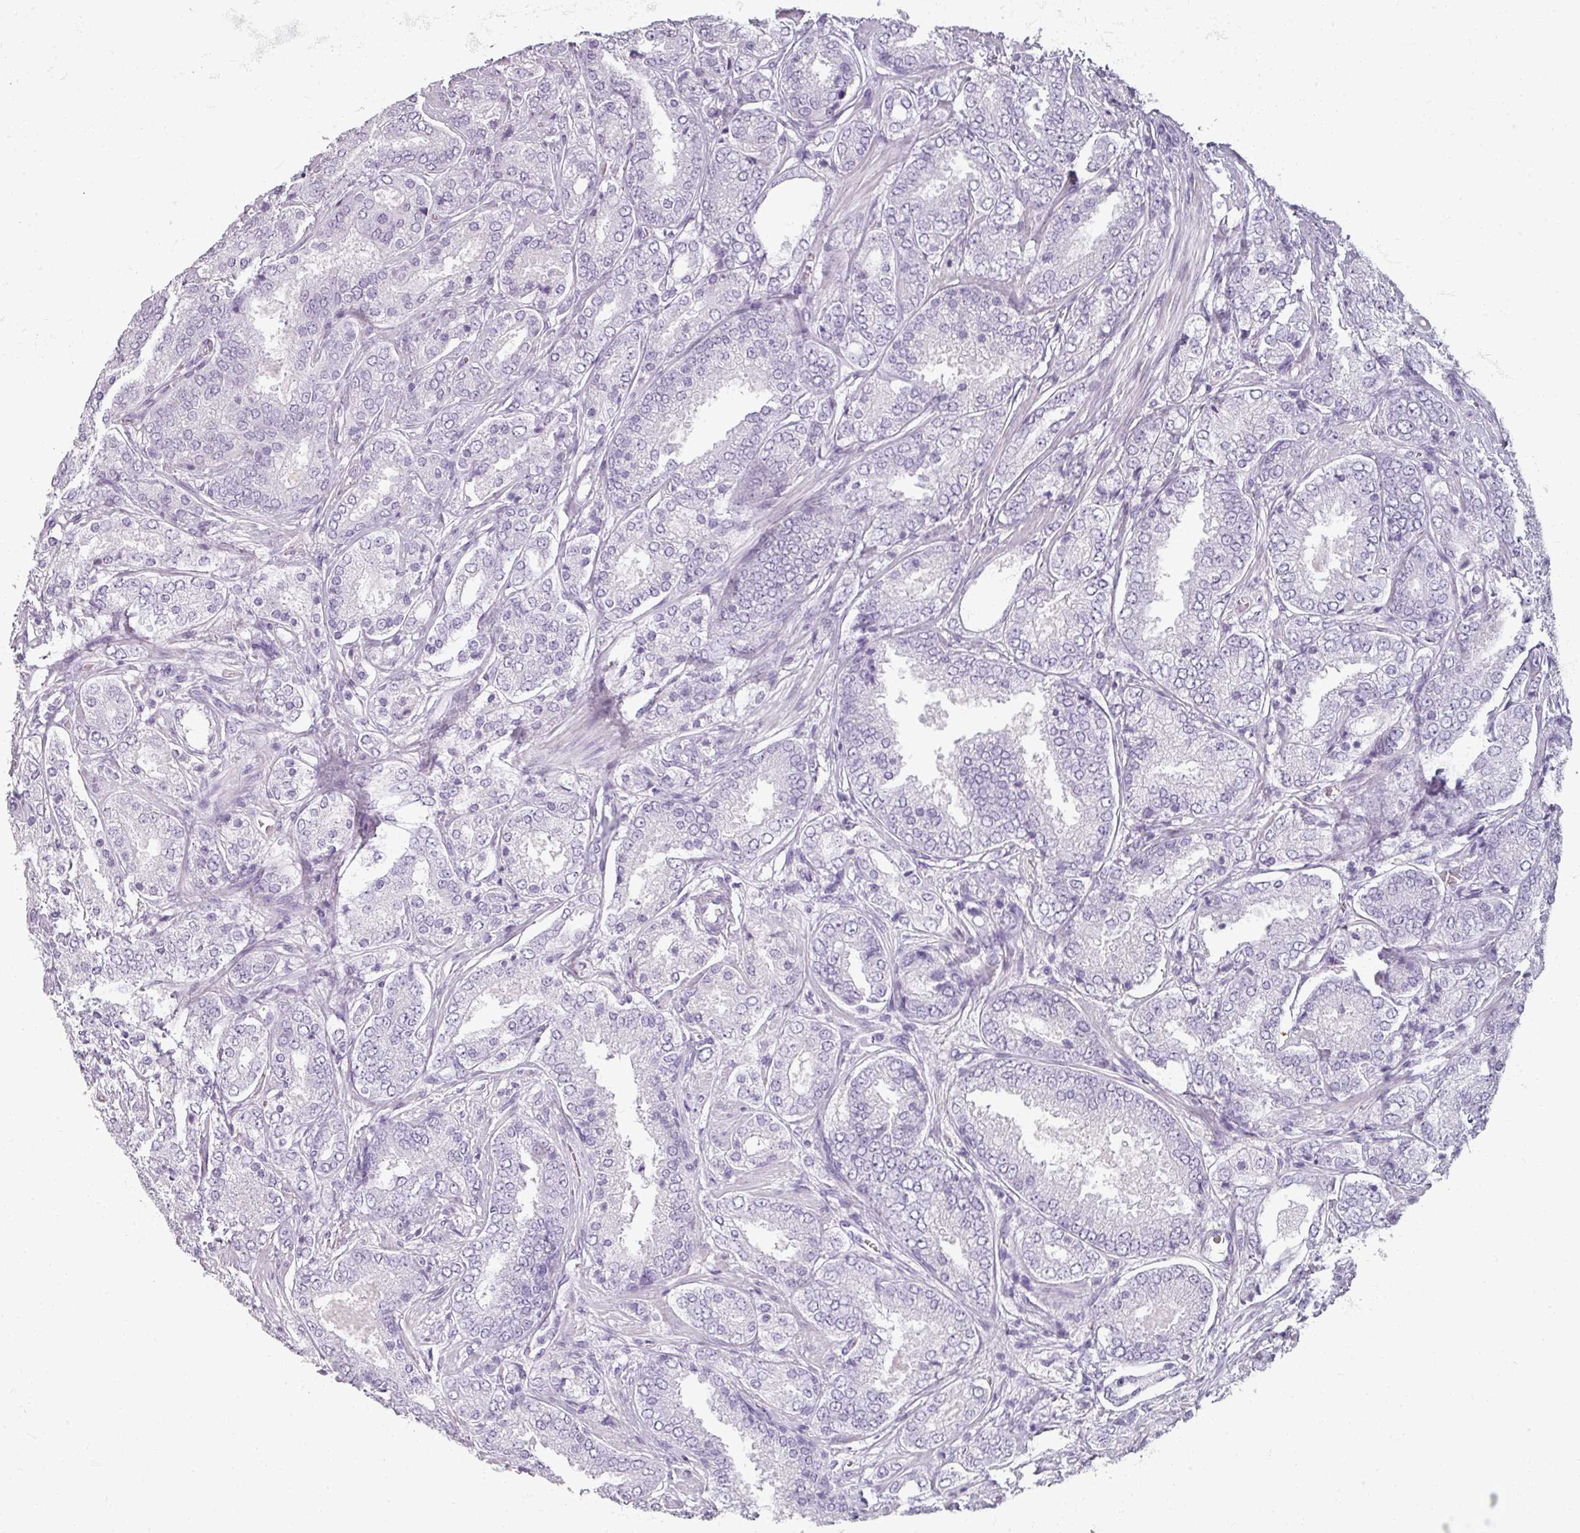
{"staining": {"intensity": "negative", "quantity": "none", "location": "none"}, "tissue": "prostate cancer", "cell_type": "Tumor cells", "image_type": "cancer", "snomed": [{"axis": "morphology", "description": "Adenocarcinoma, High grade"}, {"axis": "topography", "description": "Prostate"}], "caption": "Histopathology image shows no significant protein staining in tumor cells of prostate cancer (high-grade adenocarcinoma).", "gene": "REG3G", "patient": {"sex": "male", "age": 63}}